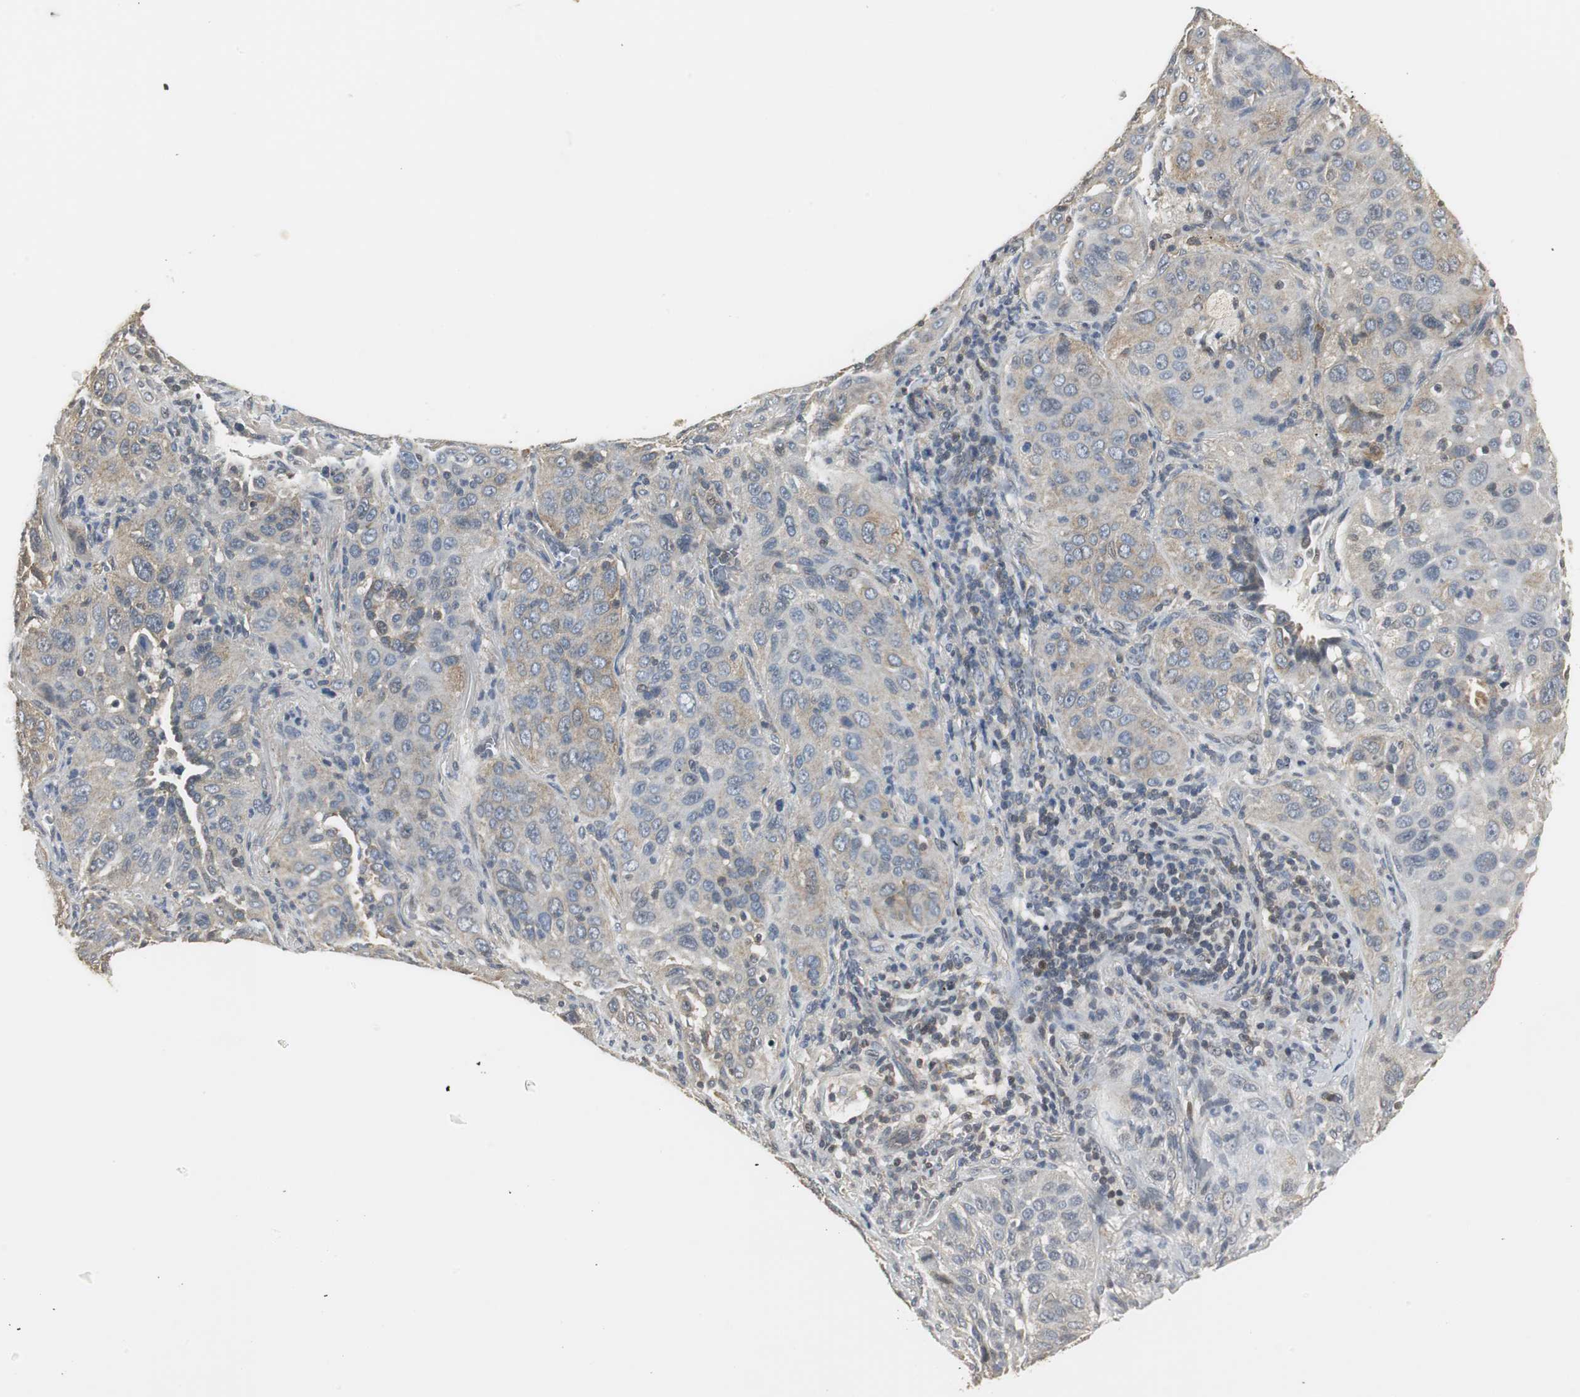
{"staining": {"intensity": "weak", "quantity": ">75%", "location": "cytoplasmic/membranous"}, "tissue": "lung cancer", "cell_type": "Tumor cells", "image_type": "cancer", "snomed": [{"axis": "morphology", "description": "Squamous cell carcinoma, NOS"}, {"axis": "topography", "description": "Lung"}], "caption": "Protein analysis of squamous cell carcinoma (lung) tissue demonstrates weak cytoplasmic/membranous staining in about >75% of tumor cells. (DAB IHC with brightfield microscopy, high magnification).", "gene": "CCT5", "patient": {"sex": "female", "age": 67}}